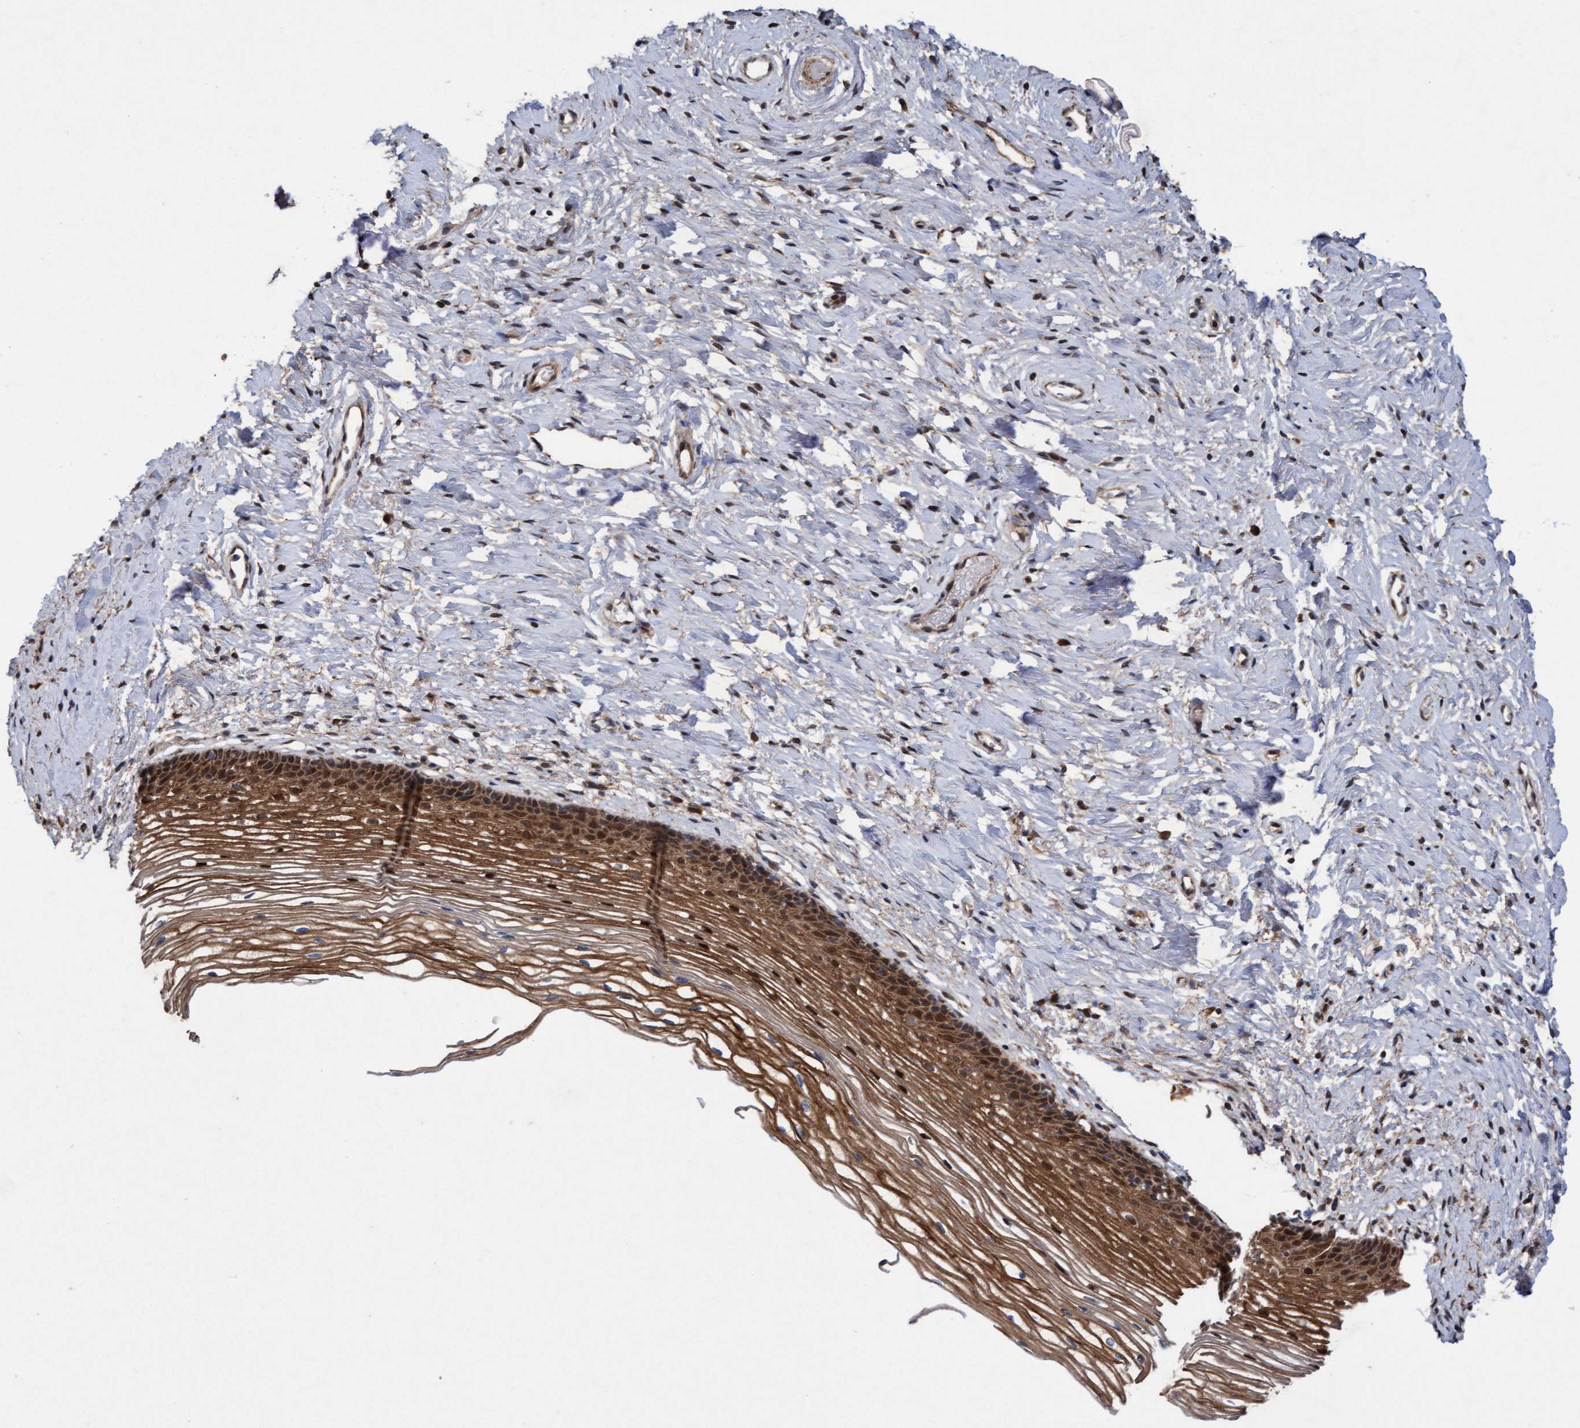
{"staining": {"intensity": "weak", "quantity": "25%-75%", "location": "cytoplasmic/membranous"}, "tissue": "cervix", "cell_type": "Glandular cells", "image_type": "normal", "snomed": [{"axis": "morphology", "description": "Normal tissue, NOS"}, {"axis": "topography", "description": "Cervix"}], "caption": "IHC staining of benign cervix, which shows low levels of weak cytoplasmic/membranous staining in approximately 25%-75% of glandular cells indicating weak cytoplasmic/membranous protein positivity. The staining was performed using DAB (3,3'-diaminobenzidine) (brown) for protein detection and nuclei were counterstained in hematoxylin (blue).", "gene": "ELP5", "patient": {"sex": "female", "age": 77}}